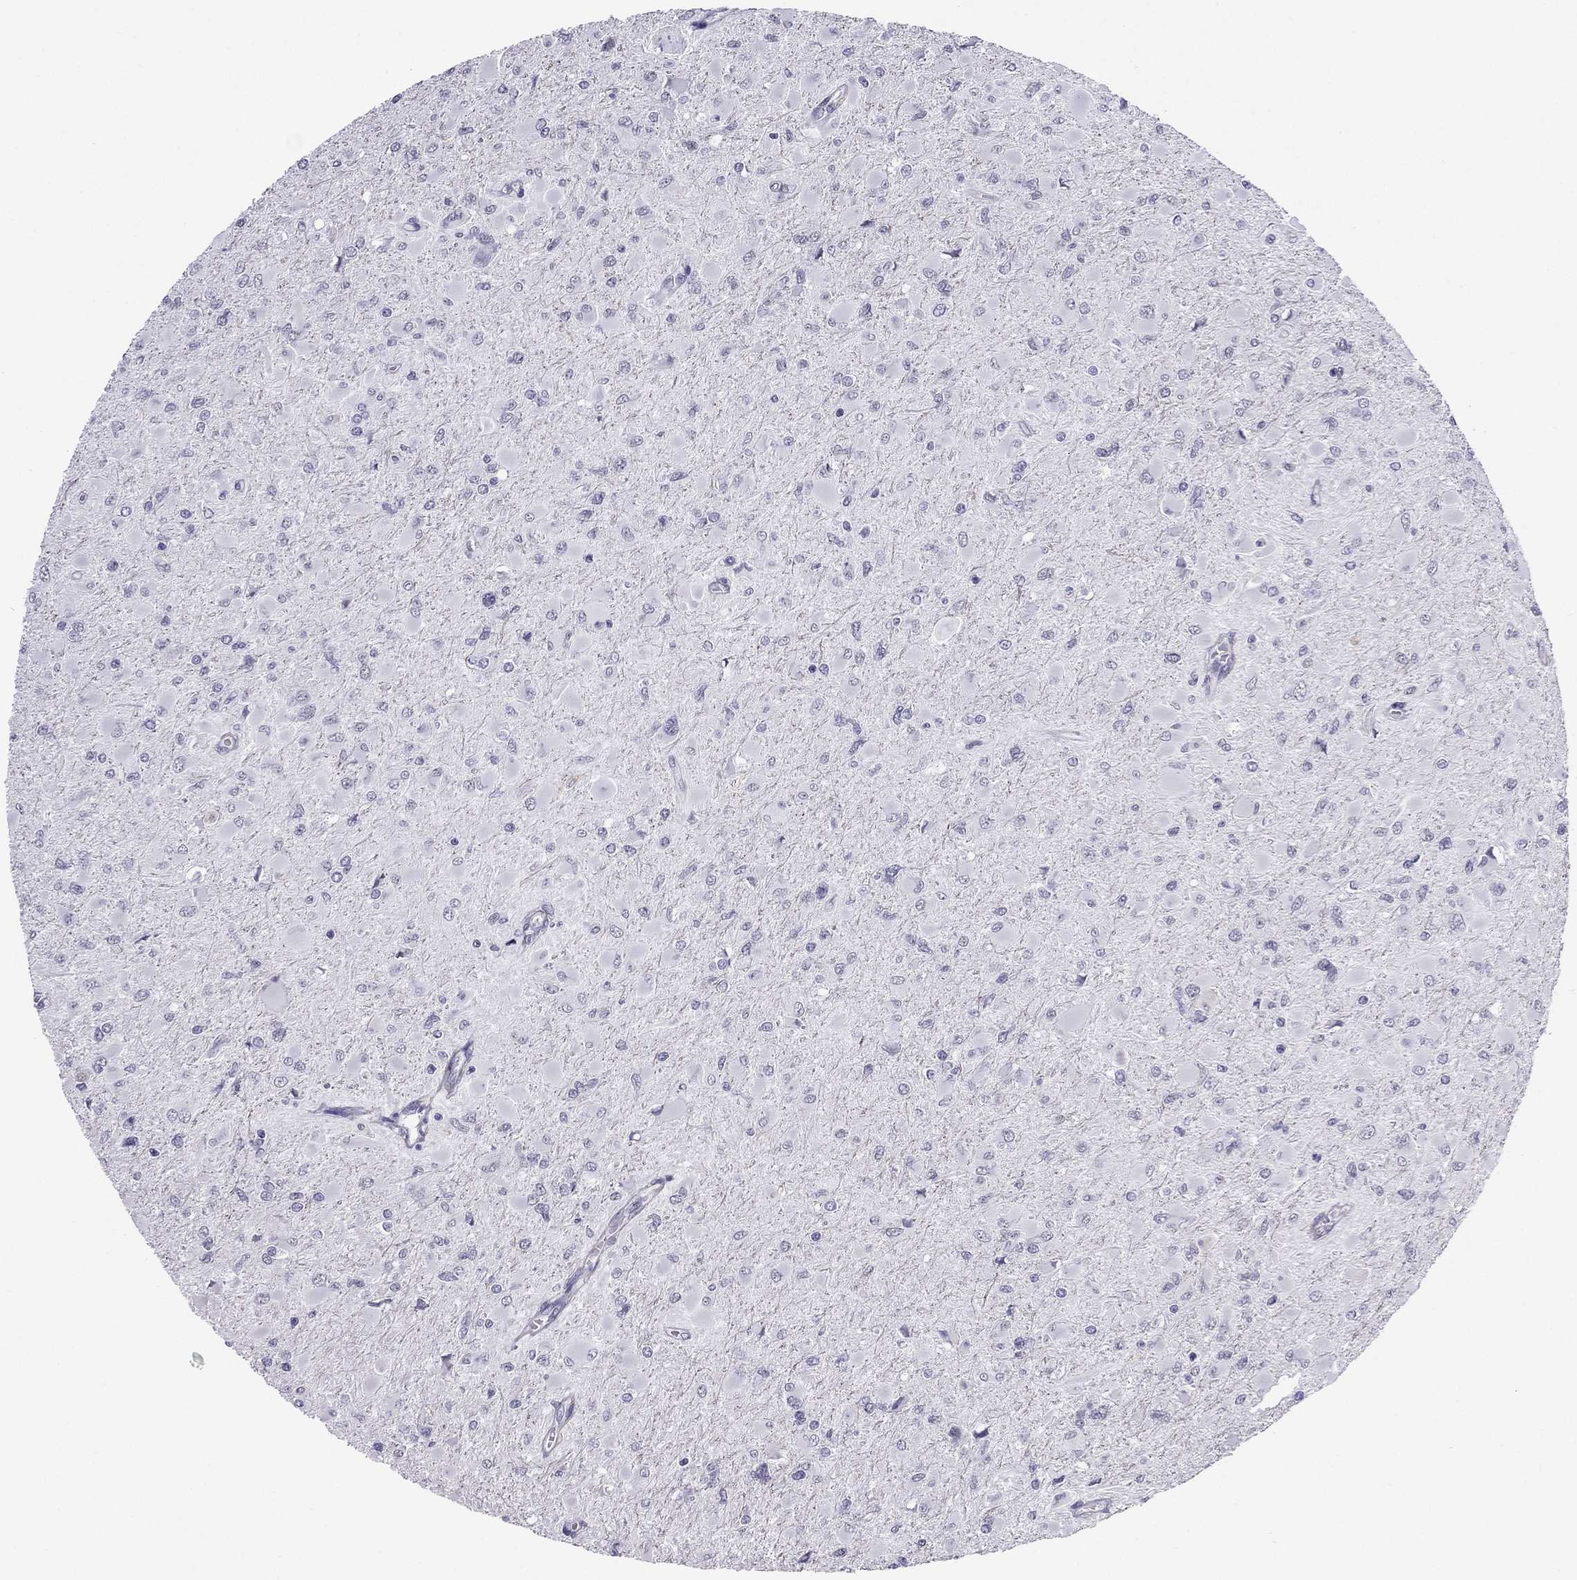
{"staining": {"intensity": "negative", "quantity": "none", "location": "none"}, "tissue": "glioma", "cell_type": "Tumor cells", "image_type": "cancer", "snomed": [{"axis": "morphology", "description": "Glioma, malignant, High grade"}, {"axis": "topography", "description": "Cerebral cortex"}], "caption": "Tumor cells show no significant positivity in high-grade glioma (malignant).", "gene": "ZNF646", "patient": {"sex": "female", "age": 36}}